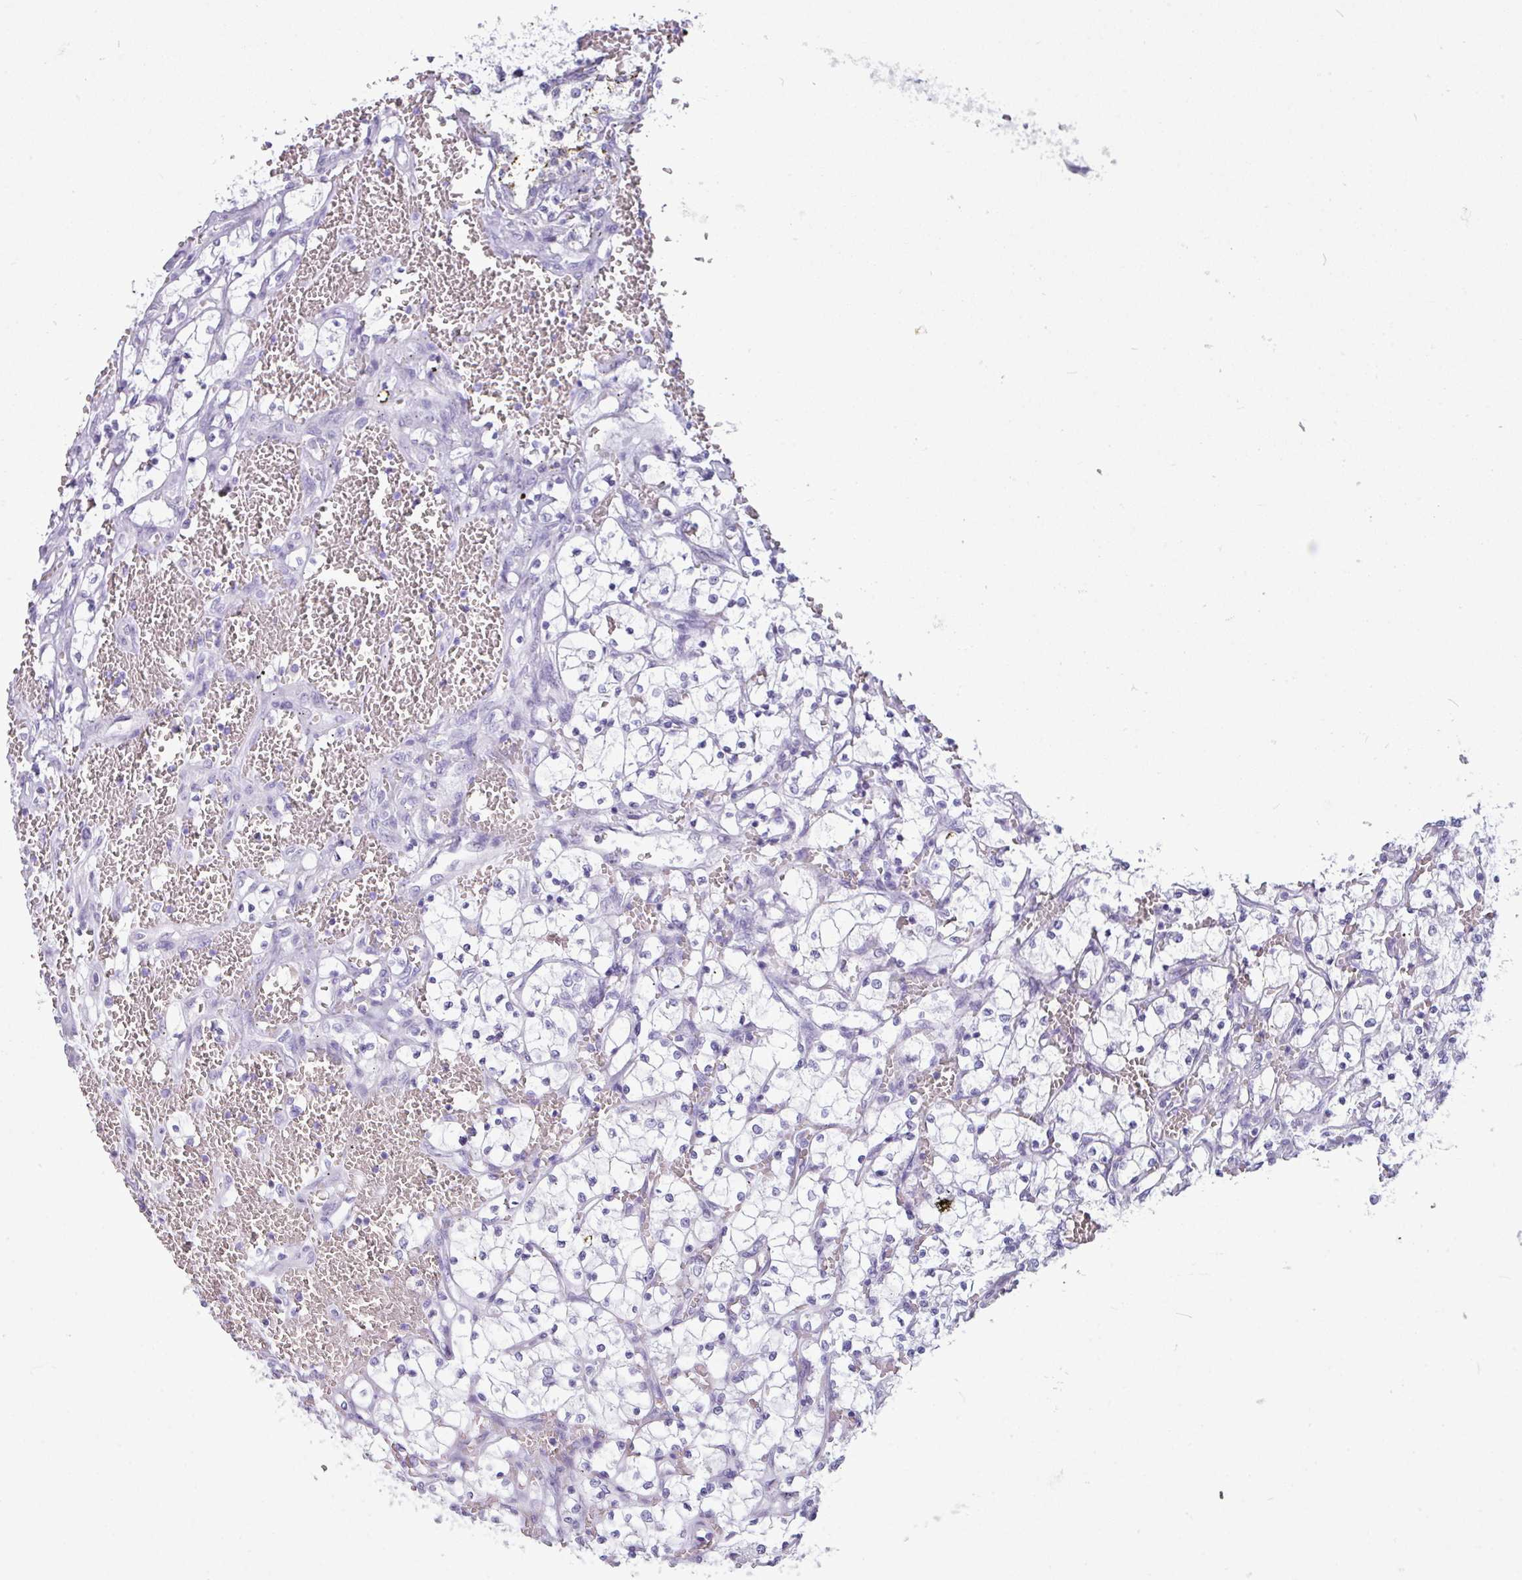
{"staining": {"intensity": "weak", "quantity": "25%-75%", "location": "cytoplasmic/membranous,nuclear"}, "tissue": "renal cancer", "cell_type": "Tumor cells", "image_type": "cancer", "snomed": [{"axis": "morphology", "description": "Adenocarcinoma, NOS"}, {"axis": "topography", "description": "Kidney"}], "caption": "Adenocarcinoma (renal) tissue shows weak cytoplasmic/membranous and nuclear positivity in approximately 25%-75% of tumor cells, visualized by immunohistochemistry. Nuclei are stained in blue.", "gene": "AMY1B", "patient": {"sex": "female", "age": 69}}